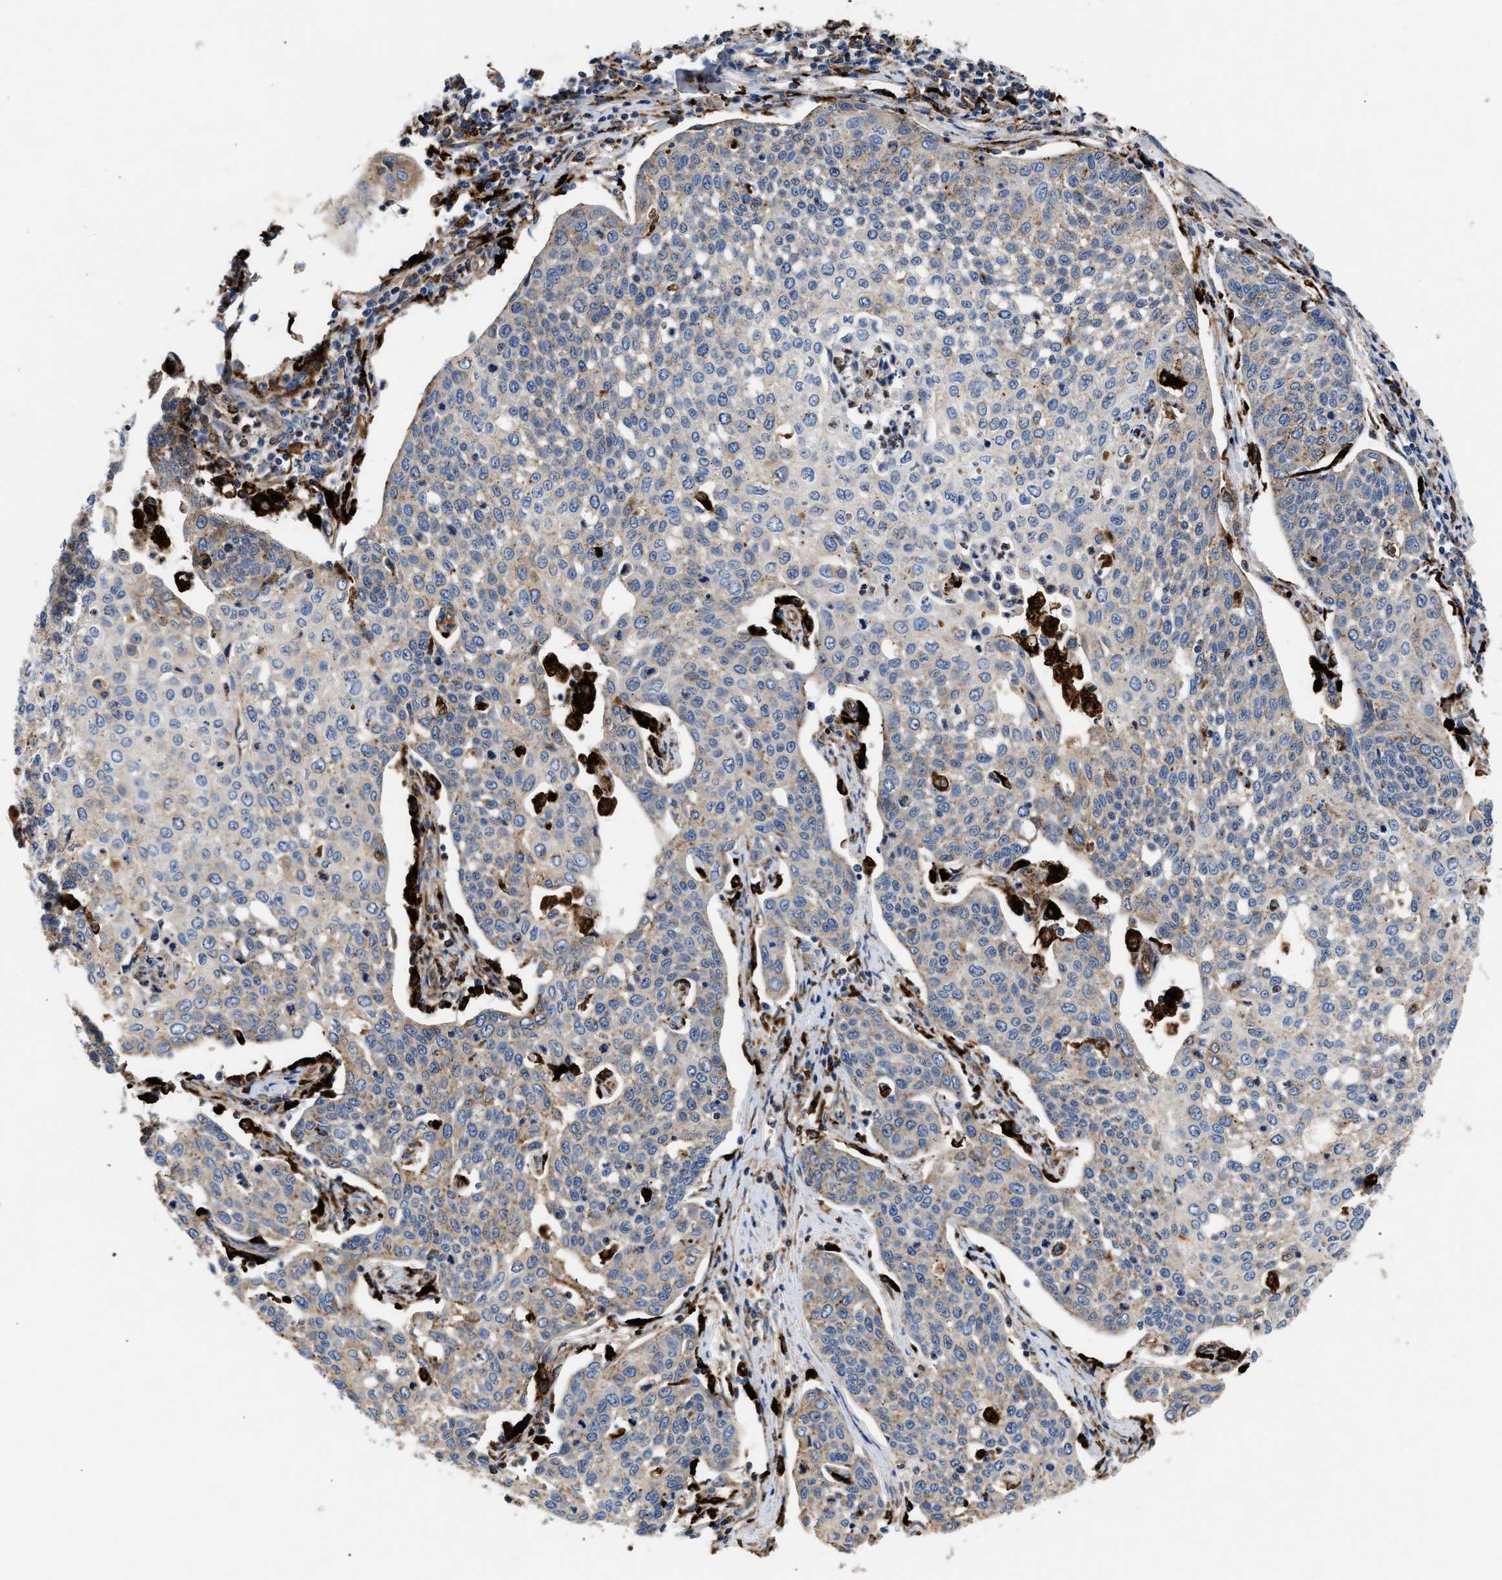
{"staining": {"intensity": "moderate", "quantity": "<25%", "location": "cytoplasmic/membranous"}, "tissue": "cervical cancer", "cell_type": "Tumor cells", "image_type": "cancer", "snomed": [{"axis": "morphology", "description": "Squamous cell carcinoma, NOS"}, {"axis": "topography", "description": "Cervix"}], "caption": "The immunohistochemical stain shows moderate cytoplasmic/membranous staining in tumor cells of cervical cancer tissue. (DAB IHC with brightfield microscopy, high magnification).", "gene": "CCDC146", "patient": {"sex": "female", "age": 34}}